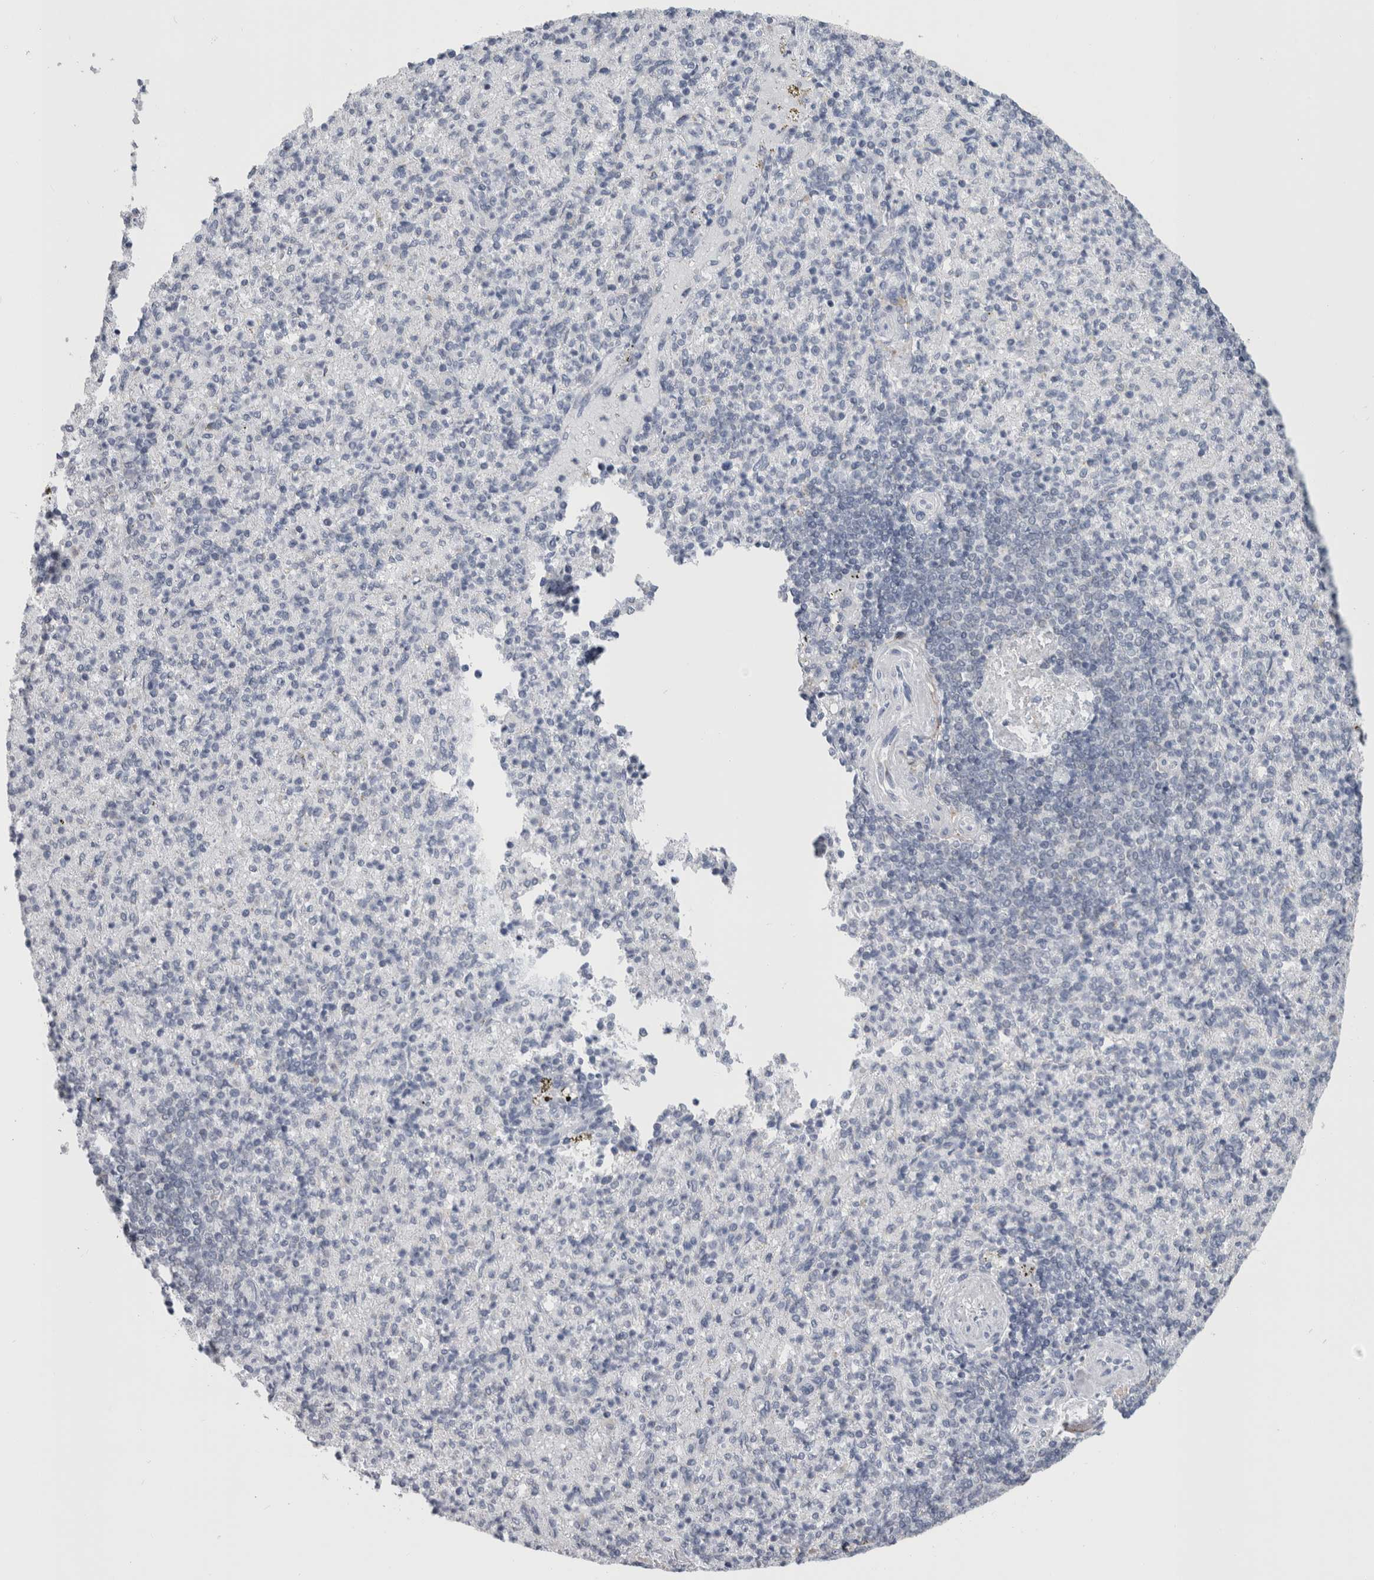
{"staining": {"intensity": "negative", "quantity": "none", "location": "none"}, "tissue": "spleen", "cell_type": "Cells in red pulp", "image_type": "normal", "snomed": [{"axis": "morphology", "description": "Normal tissue, NOS"}, {"axis": "topography", "description": "Spleen"}], "caption": "Immunohistochemistry (IHC) micrograph of normal spleen: spleen stained with DAB (3,3'-diaminobenzidine) demonstrates no significant protein staining in cells in red pulp. Brightfield microscopy of immunohistochemistry stained with DAB (3,3'-diaminobenzidine) (brown) and hematoxylin (blue), captured at high magnification.", "gene": "TMEM242", "patient": {"sex": "female", "age": 74}}